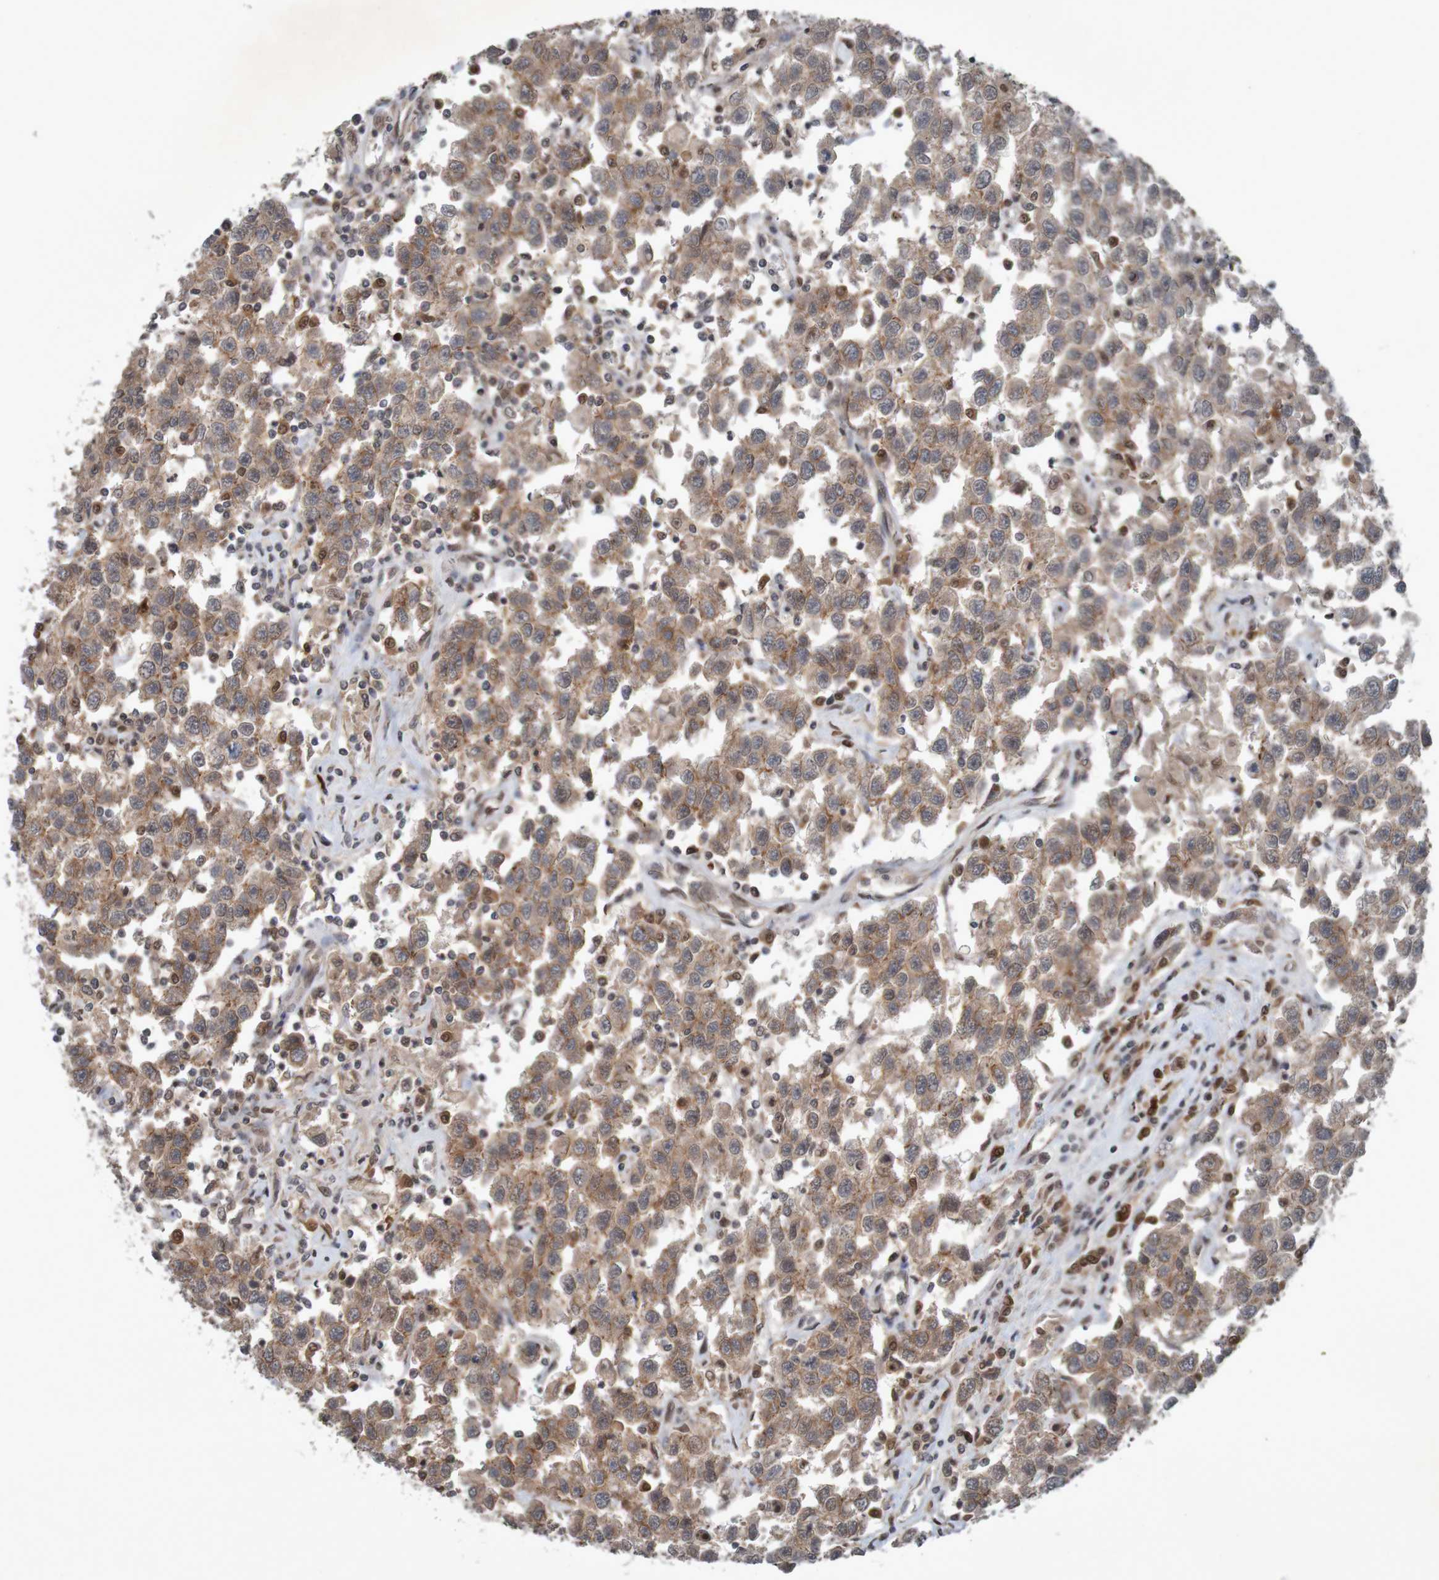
{"staining": {"intensity": "moderate", "quantity": ">75%", "location": "cytoplasmic/membranous"}, "tissue": "testis cancer", "cell_type": "Tumor cells", "image_type": "cancer", "snomed": [{"axis": "morphology", "description": "Seminoma, NOS"}, {"axis": "topography", "description": "Testis"}], "caption": "Testis cancer tissue reveals moderate cytoplasmic/membranous expression in about >75% of tumor cells Ihc stains the protein of interest in brown and the nuclei are stained blue.", "gene": "ARHGEF11", "patient": {"sex": "male", "age": 41}}